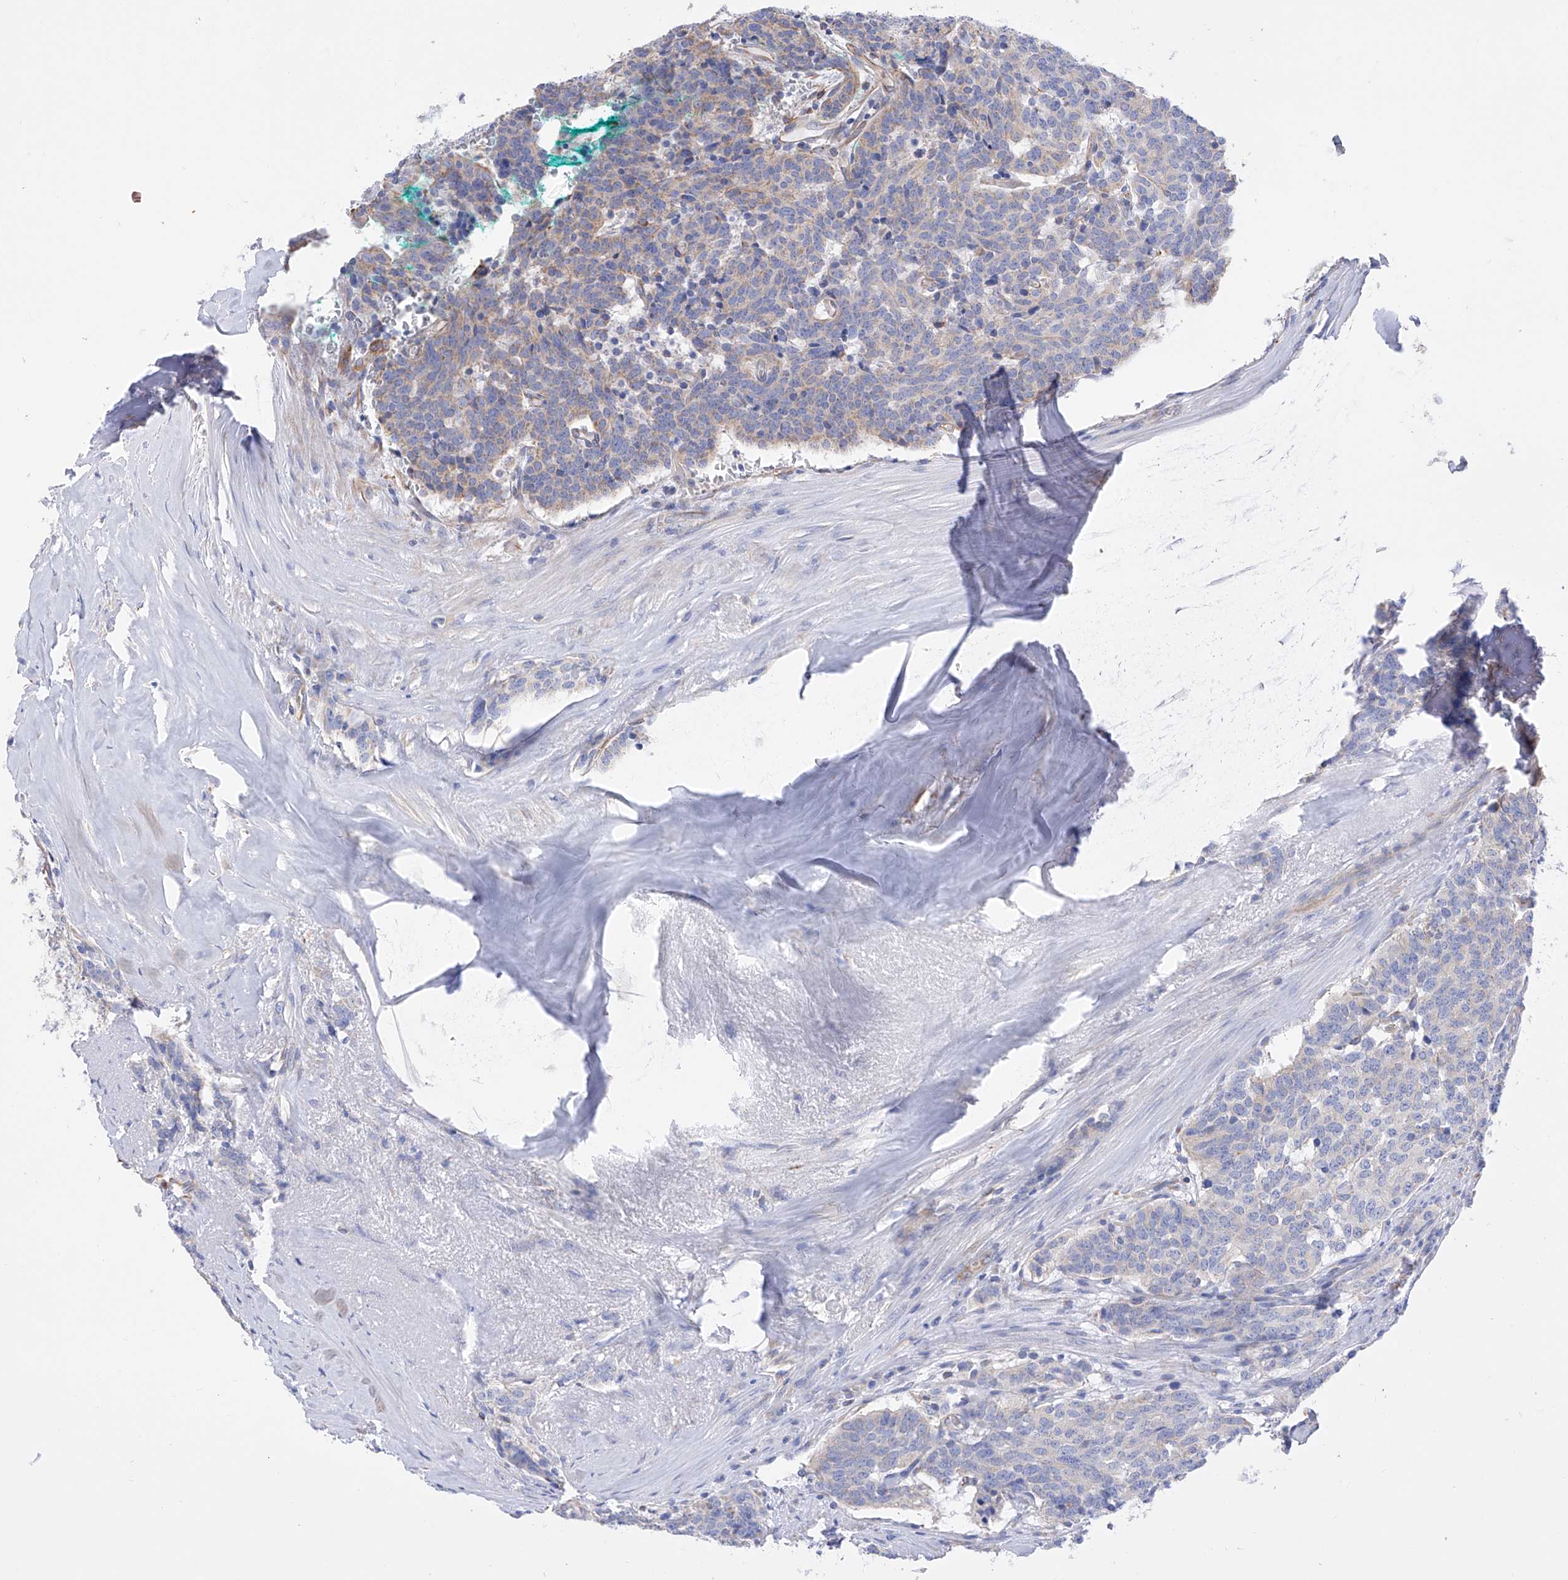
{"staining": {"intensity": "weak", "quantity": "<25%", "location": "cytoplasmic/membranous"}, "tissue": "carcinoid", "cell_type": "Tumor cells", "image_type": "cancer", "snomed": [{"axis": "morphology", "description": "Carcinoid, malignant, NOS"}, {"axis": "topography", "description": "Lung"}], "caption": "A histopathology image of carcinoid stained for a protein demonstrates no brown staining in tumor cells.", "gene": "FLG", "patient": {"sex": "female", "age": 46}}